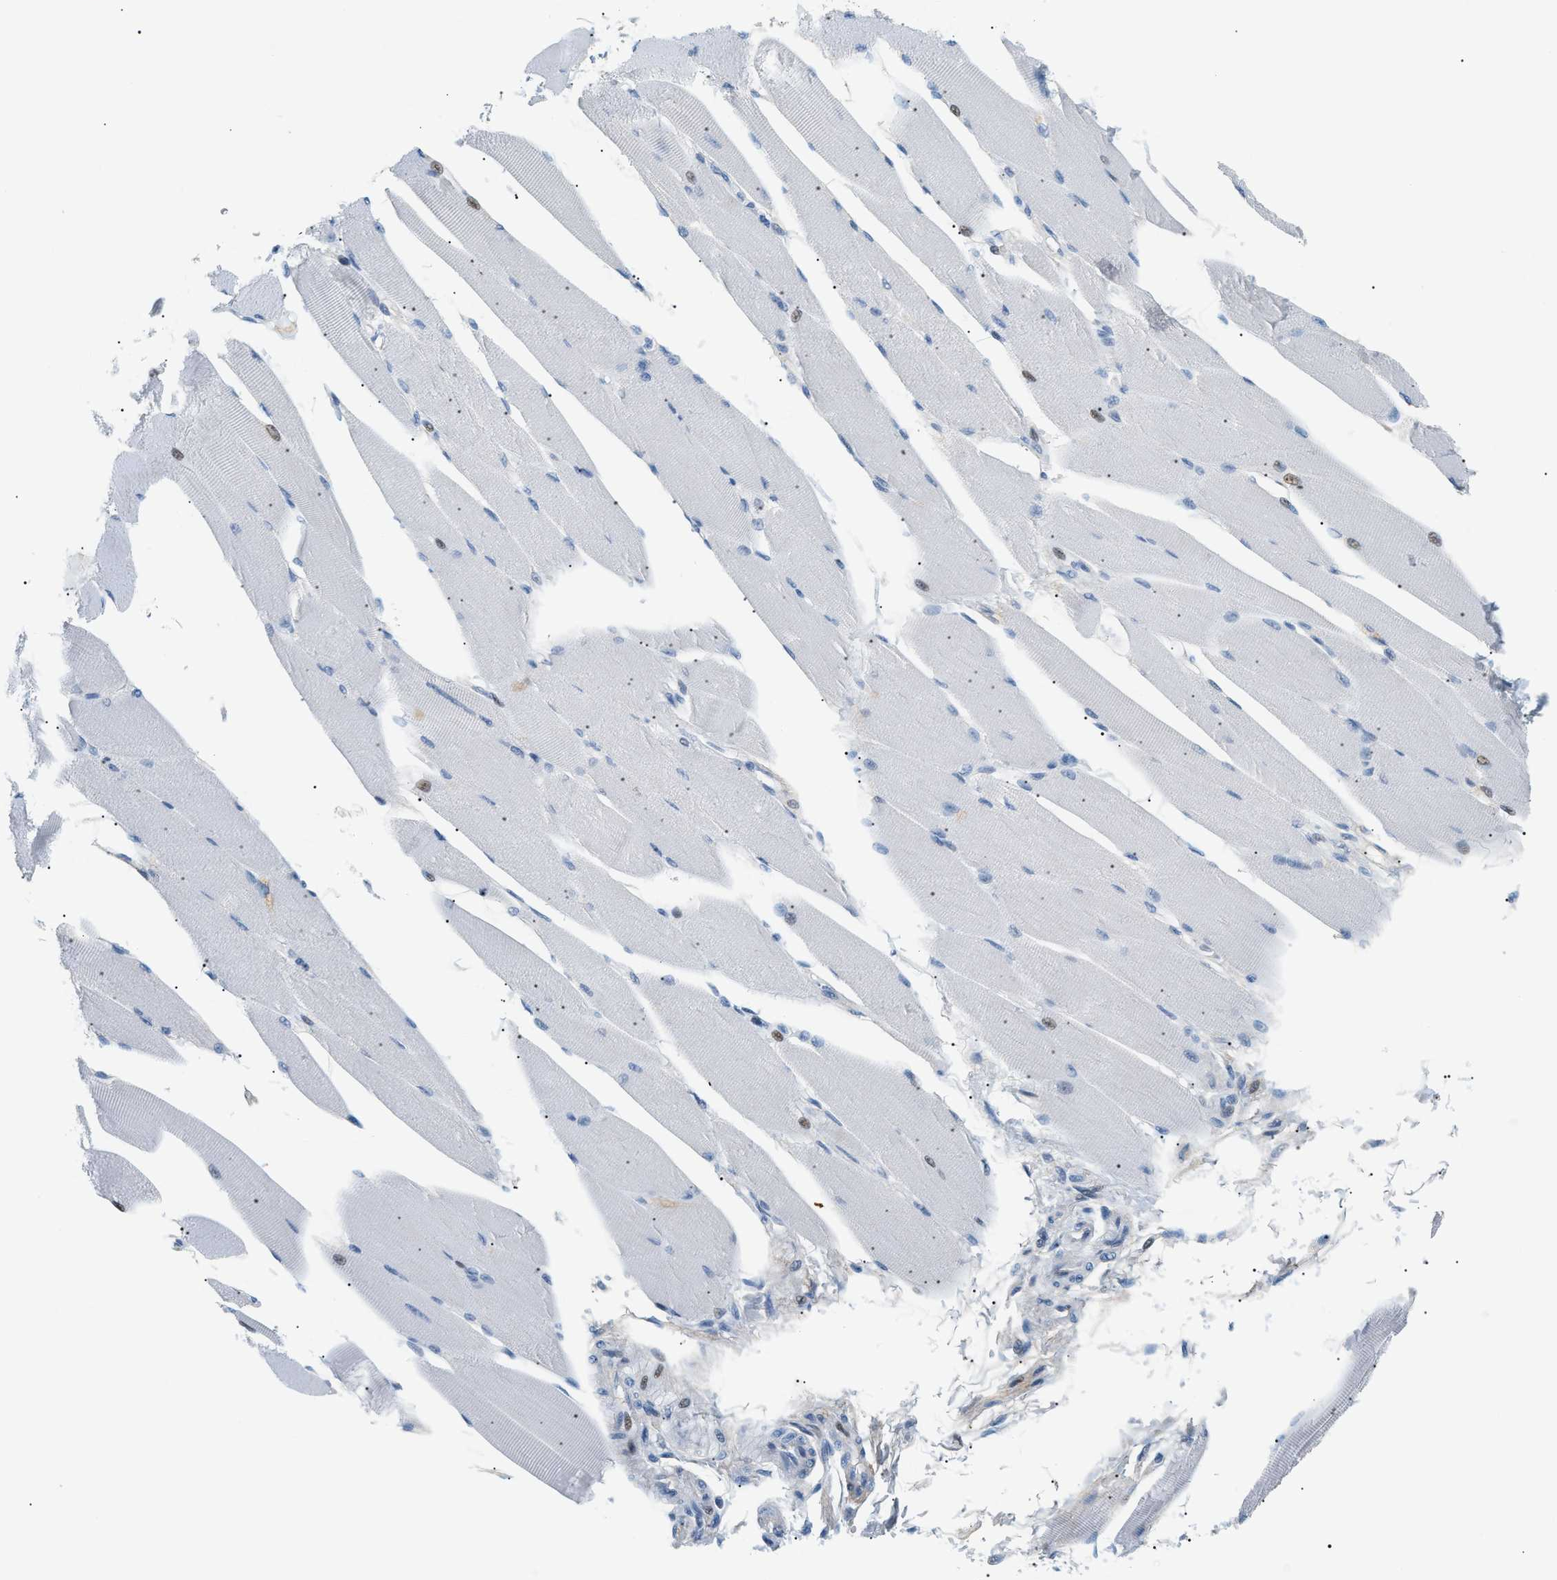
{"staining": {"intensity": "negative", "quantity": "none", "location": "none"}, "tissue": "skeletal muscle", "cell_type": "Myocytes", "image_type": "normal", "snomed": [{"axis": "morphology", "description": "Normal tissue, NOS"}, {"axis": "topography", "description": "Skeletal muscle"}, {"axis": "topography", "description": "Peripheral nerve tissue"}], "caption": "IHC photomicrograph of normal human skeletal muscle stained for a protein (brown), which displays no expression in myocytes. The staining was performed using DAB (3,3'-diaminobenzidine) to visualize the protein expression in brown, while the nuclei were stained in blue with hematoxylin (Magnification: 20x).", "gene": "CFH", "patient": {"sex": "female", "age": 84}}